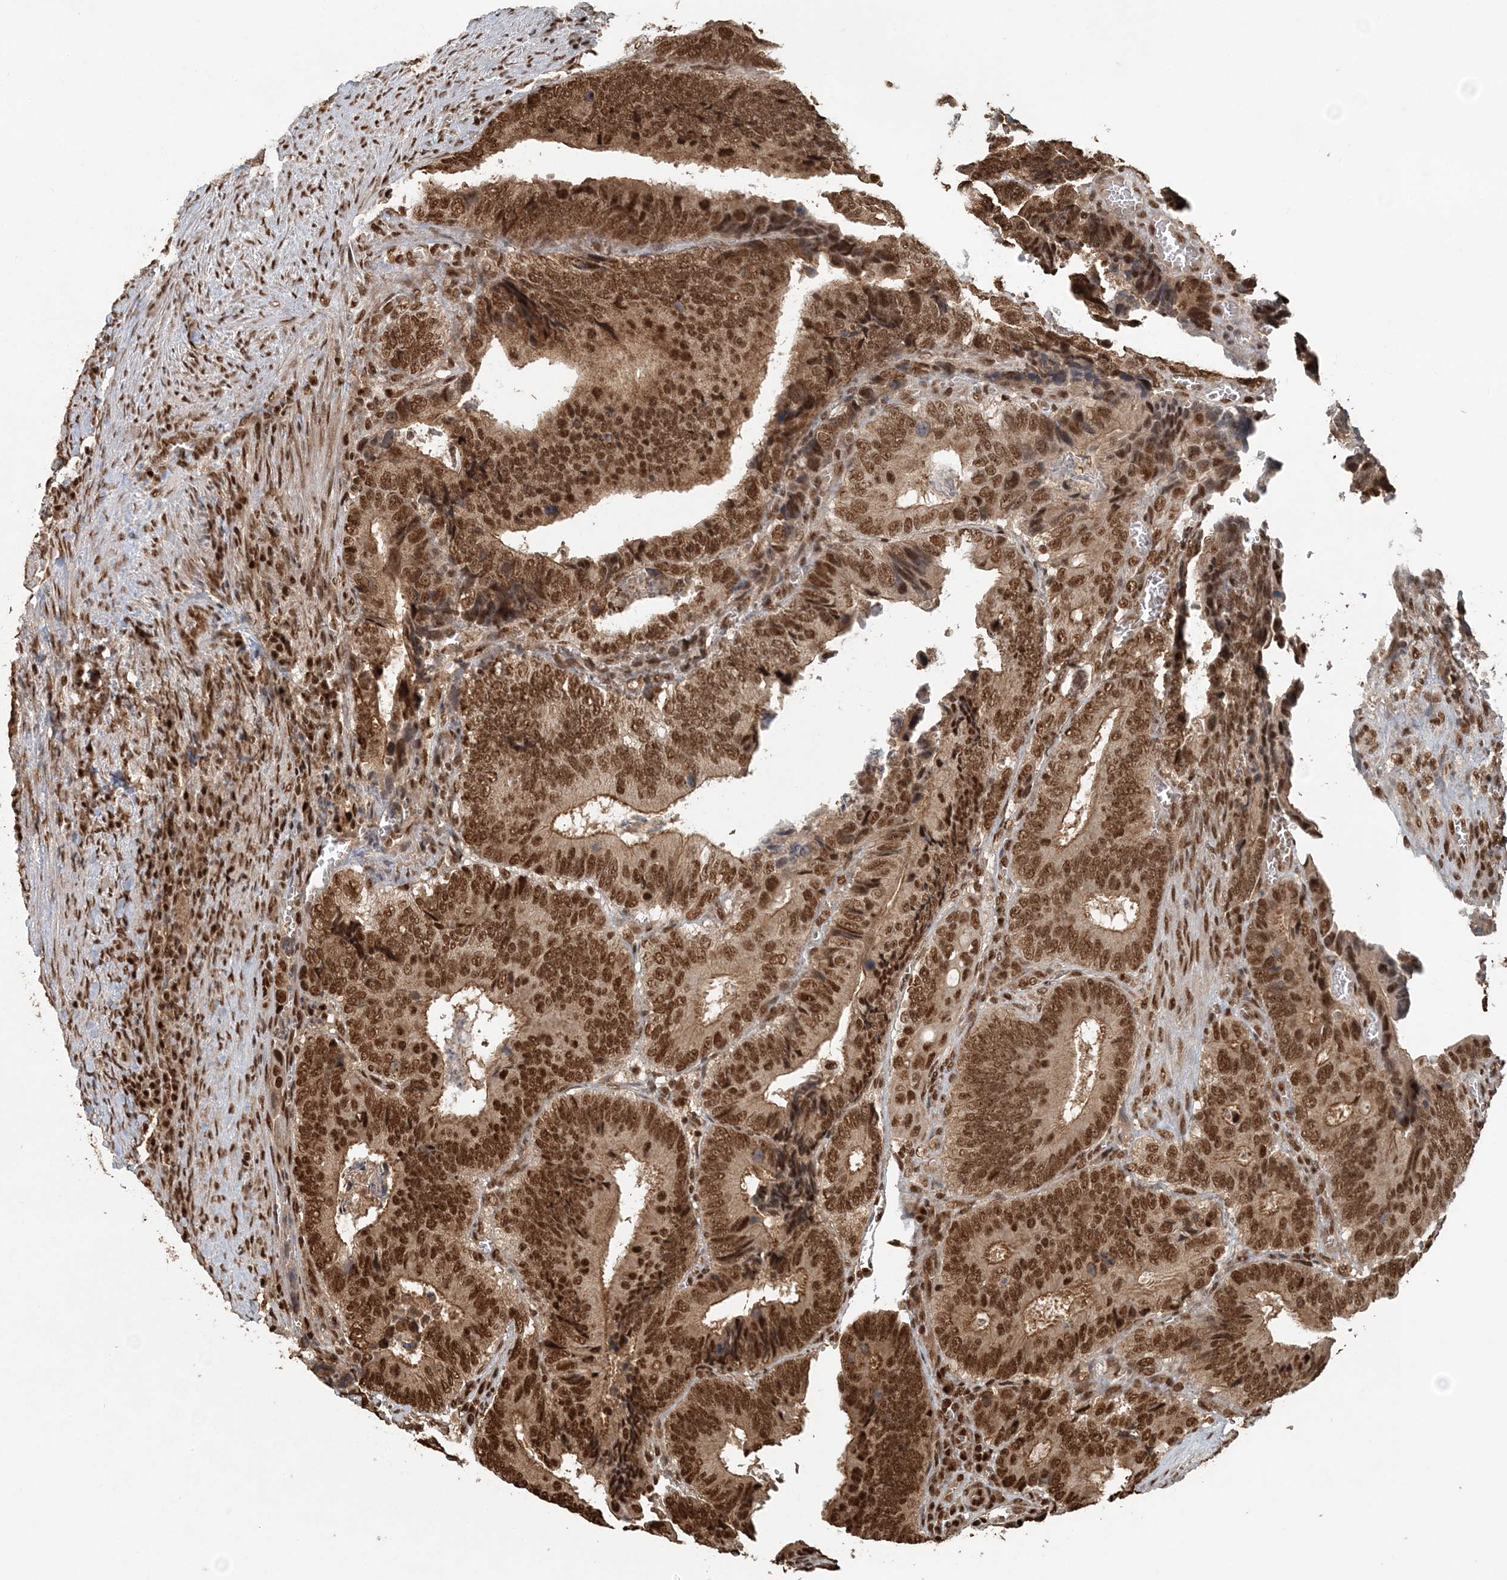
{"staining": {"intensity": "moderate", "quantity": ">75%", "location": "cytoplasmic/membranous,nuclear"}, "tissue": "colorectal cancer", "cell_type": "Tumor cells", "image_type": "cancer", "snomed": [{"axis": "morphology", "description": "Adenocarcinoma, NOS"}, {"axis": "topography", "description": "Colon"}], "caption": "Tumor cells reveal medium levels of moderate cytoplasmic/membranous and nuclear positivity in about >75% of cells in human adenocarcinoma (colorectal). The protein is shown in brown color, while the nuclei are stained blue.", "gene": "ARHGAP35", "patient": {"sex": "male", "age": 72}}